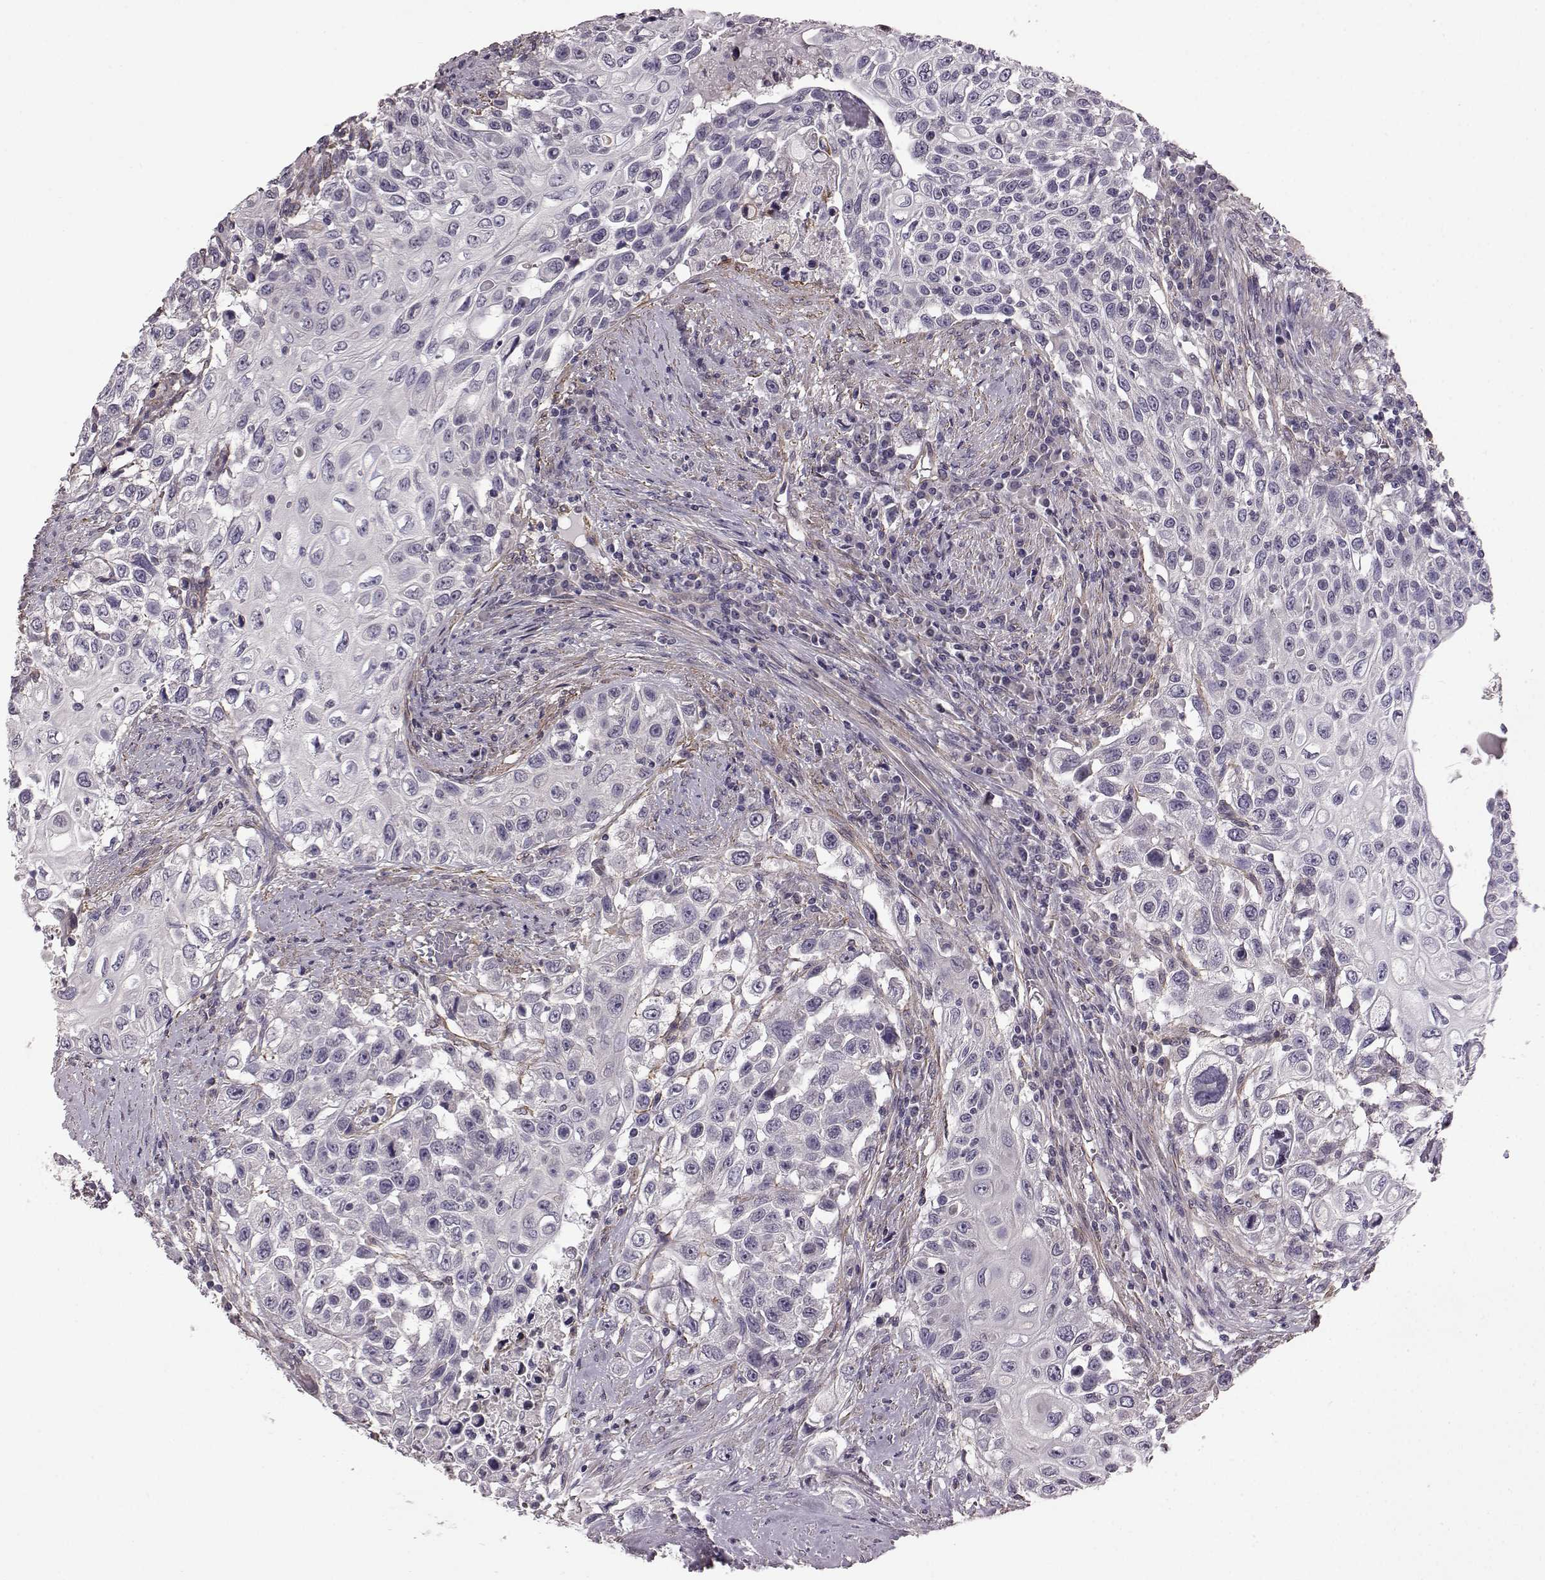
{"staining": {"intensity": "negative", "quantity": "none", "location": "none"}, "tissue": "urothelial cancer", "cell_type": "Tumor cells", "image_type": "cancer", "snomed": [{"axis": "morphology", "description": "Urothelial carcinoma, High grade"}, {"axis": "topography", "description": "Urinary bladder"}], "caption": "There is no significant positivity in tumor cells of urothelial cancer. (Stains: DAB (3,3'-diaminobenzidine) immunohistochemistry with hematoxylin counter stain, Microscopy: brightfield microscopy at high magnification).", "gene": "GRK1", "patient": {"sex": "female", "age": 56}}